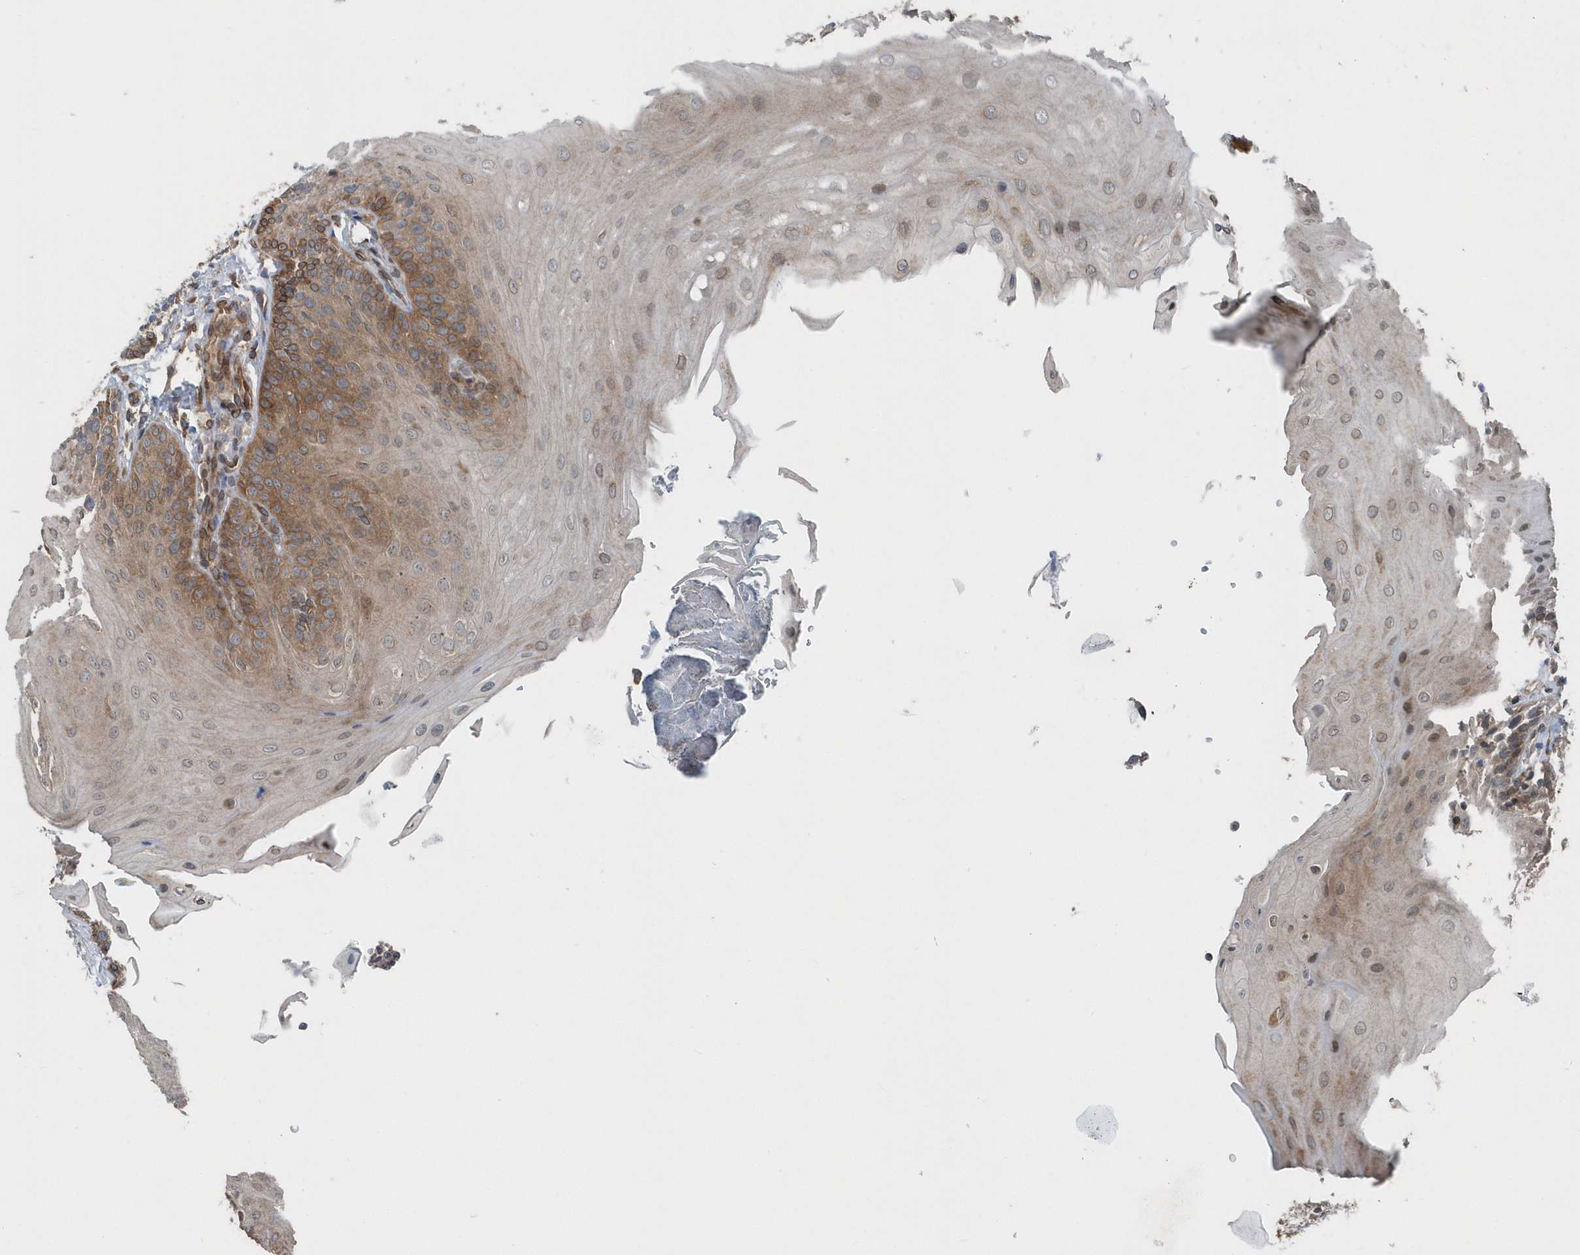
{"staining": {"intensity": "moderate", "quantity": ">75%", "location": "cytoplasmic/membranous"}, "tissue": "oral mucosa", "cell_type": "Squamous epithelial cells", "image_type": "normal", "snomed": [{"axis": "morphology", "description": "Normal tissue, NOS"}, {"axis": "topography", "description": "Oral tissue"}], "caption": "Moderate cytoplasmic/membranous protein positivity is appreciated in approximately >75% of squamous epithelial cells in oral mucosa.", "gene": "MCC", "patient": {"sex": "female", "age": 68}}